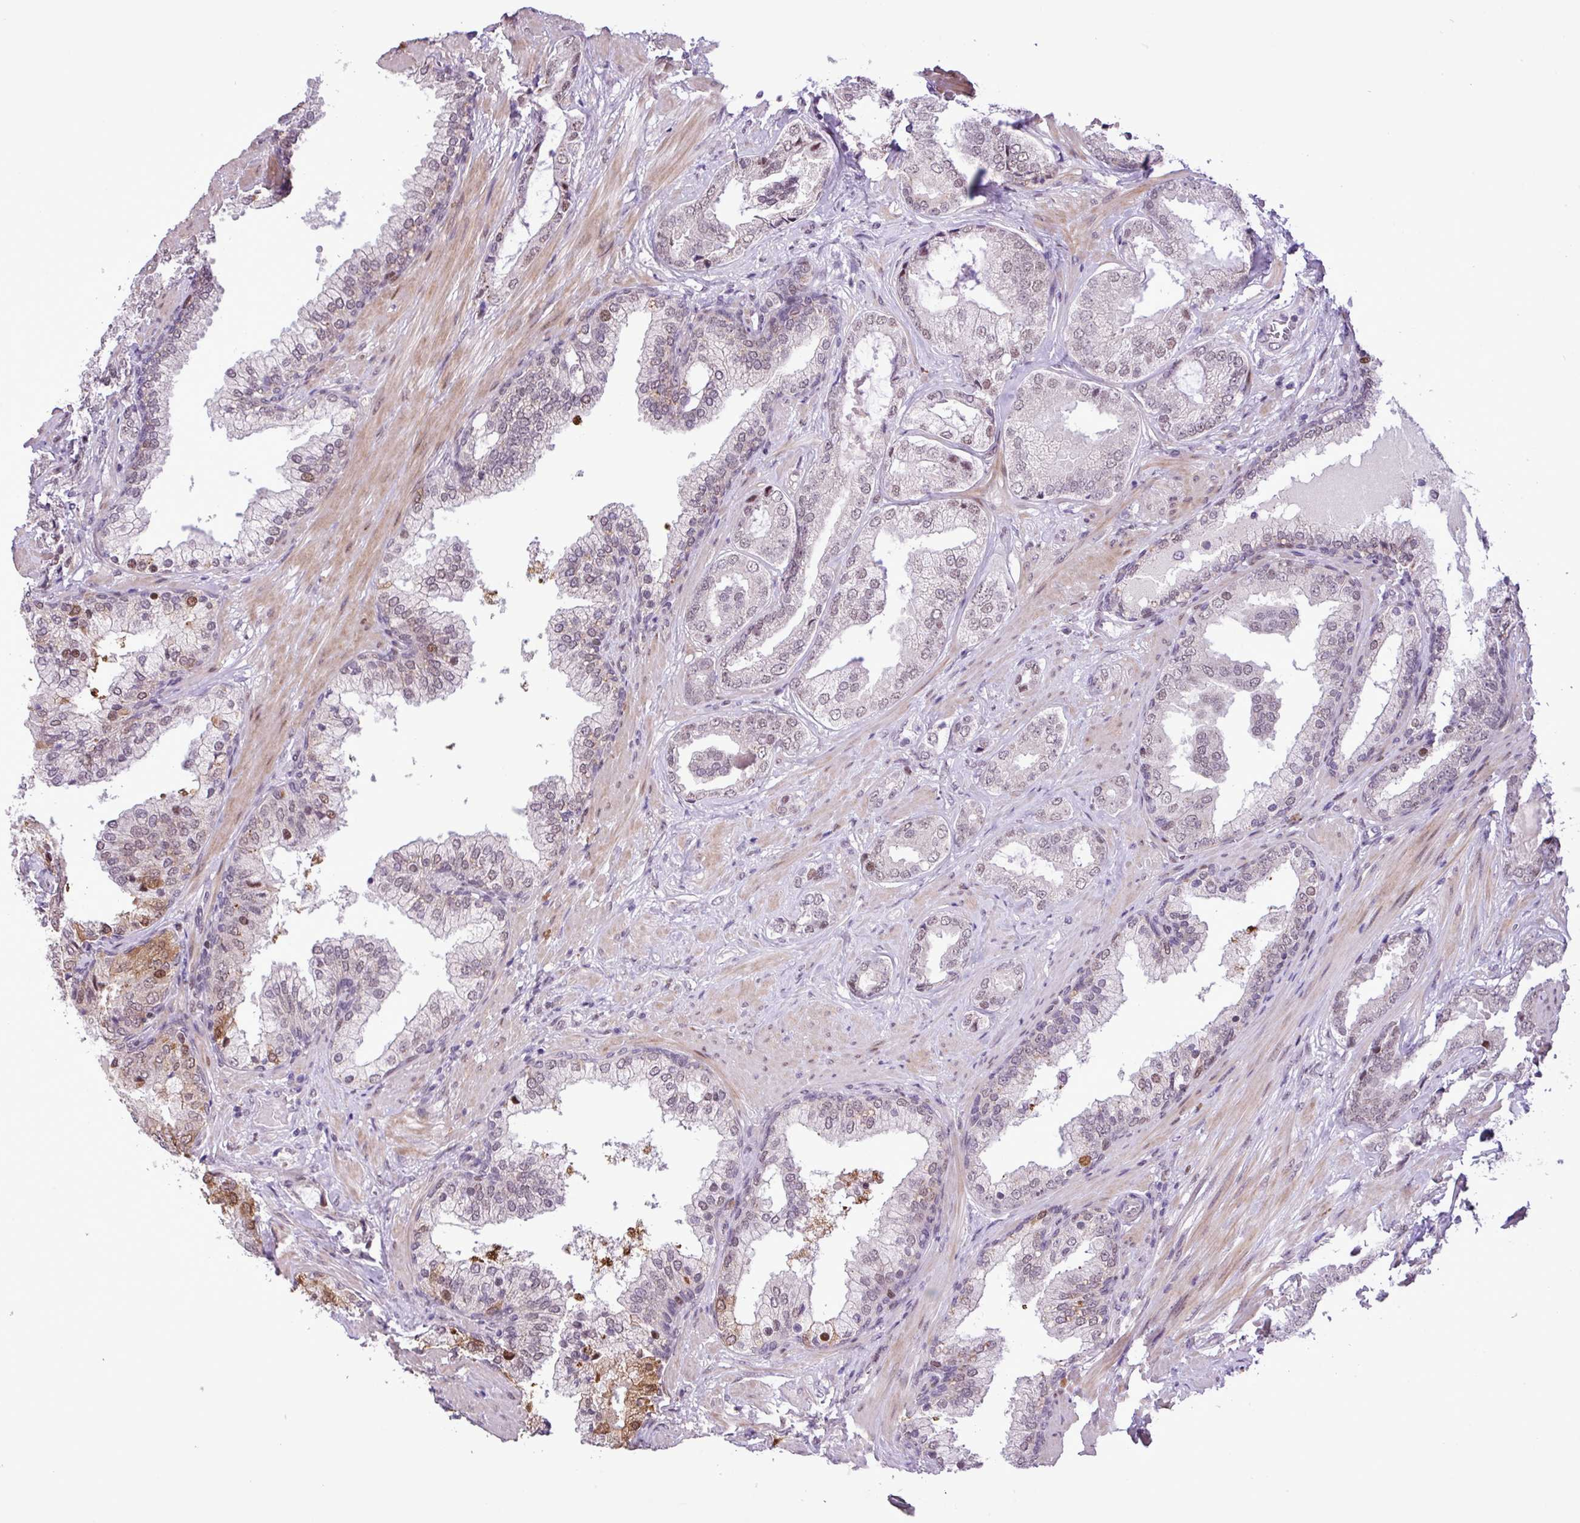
{"staining": {"intensity": "weak", "quantity": "<25%", "location": "nuclear"}, "tissue": "prostate cancer", "cell_type": "Tumor cells", "image_type": "cancer", "snomed": [{"axis": "morphology", "description": "Adenocarcinoma, High grade"}, {"axis": "topography", "description": "Prostate"}], "caption": "Protein analysis of prostate cancer demonstrates no significant positivity in tumor cells.", "gene": "ZNF354A", "patient": {"sex": "male", "age": 60}}